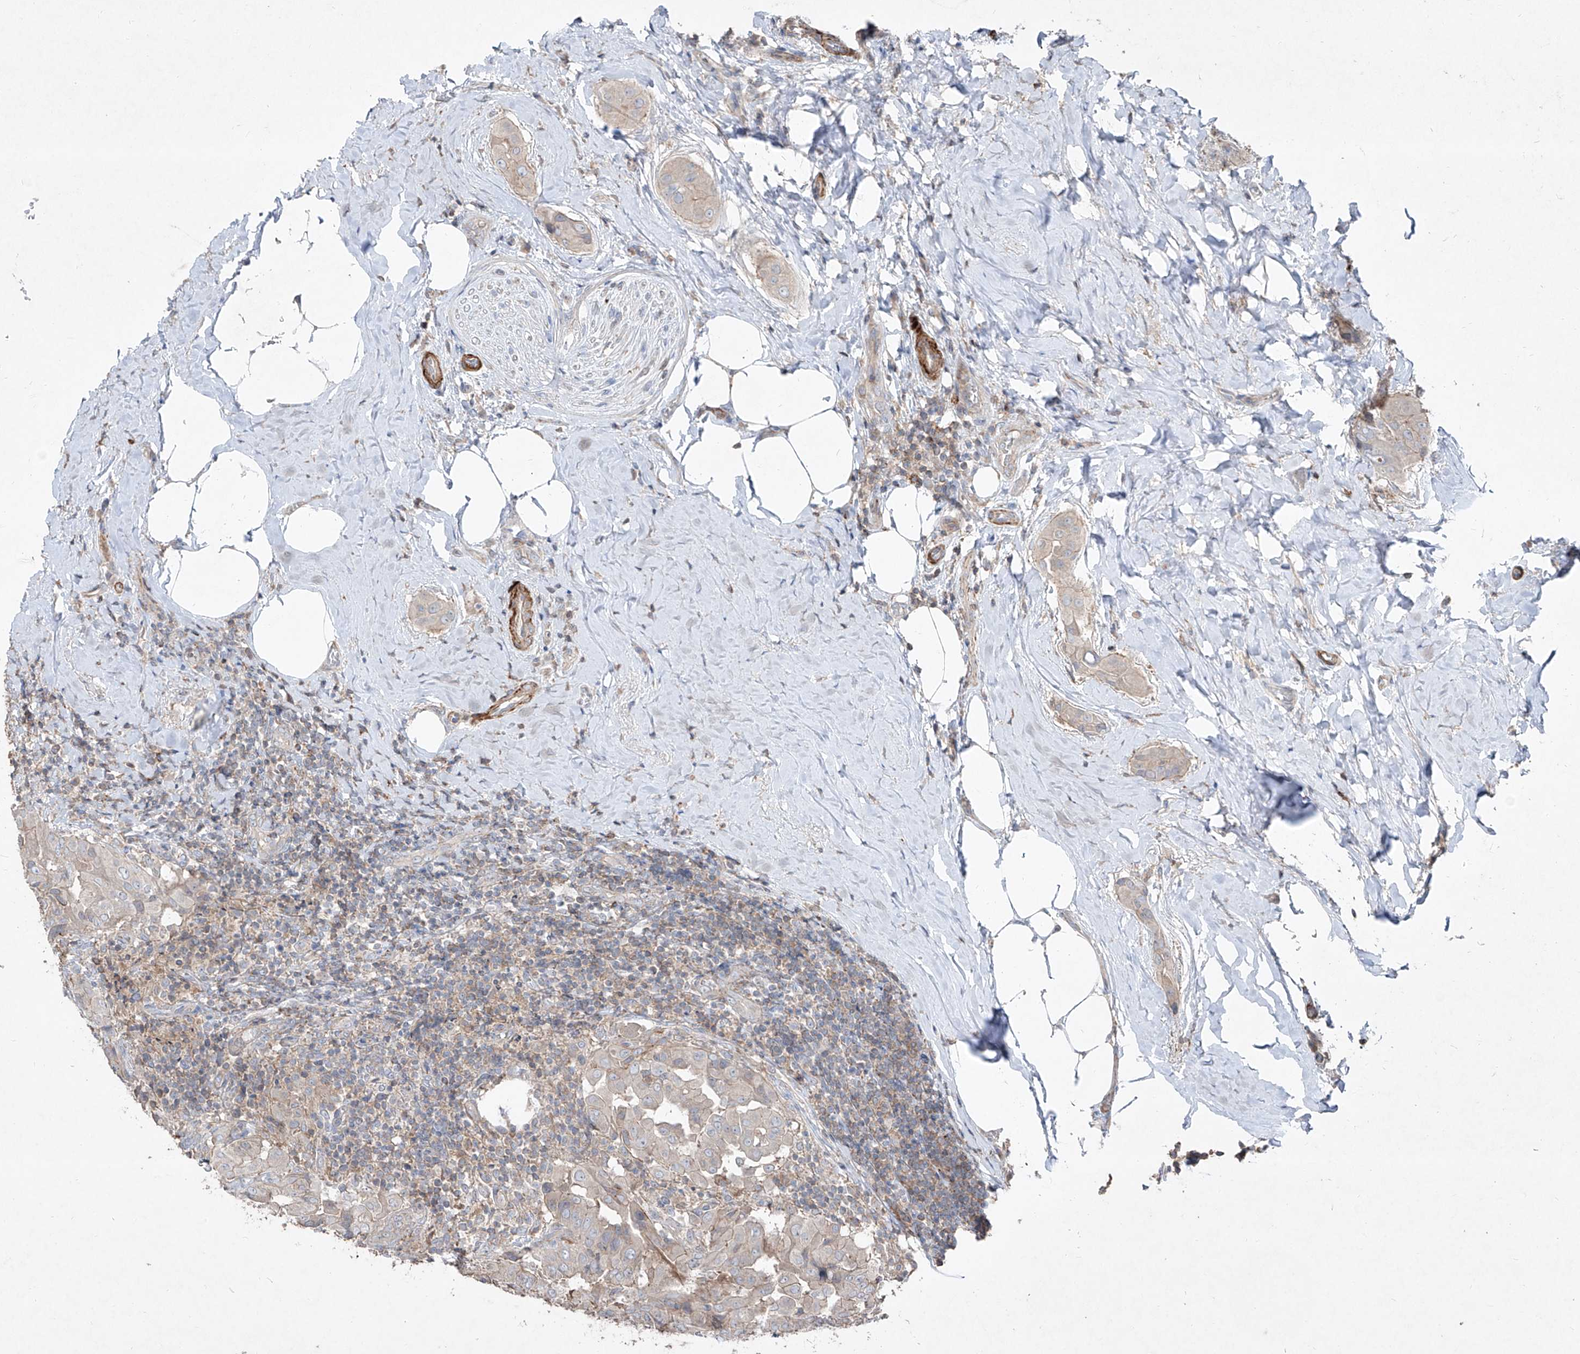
{"staining": {"intensity": "weak", "quantity": "<25%", "location": "cytoplasmic/membranous"}, "tissue": "thyroid cancer", "cell_type": "Tumor cells", "image_type": "cancer", "snomed": [{"axis": "morphology", "description": "Papillary adenocarcinoma, NOS"}, {"axis": "topography", "description": "Thyroid gland"}], "caption": "This is an immunohistochemistry (IHC) image of thyroid cancer (papillary adenocarcinoma). There is no positivity in tumor cells.", "gene": "UFD1", "patient": {"sex": "male", "age": 33}}